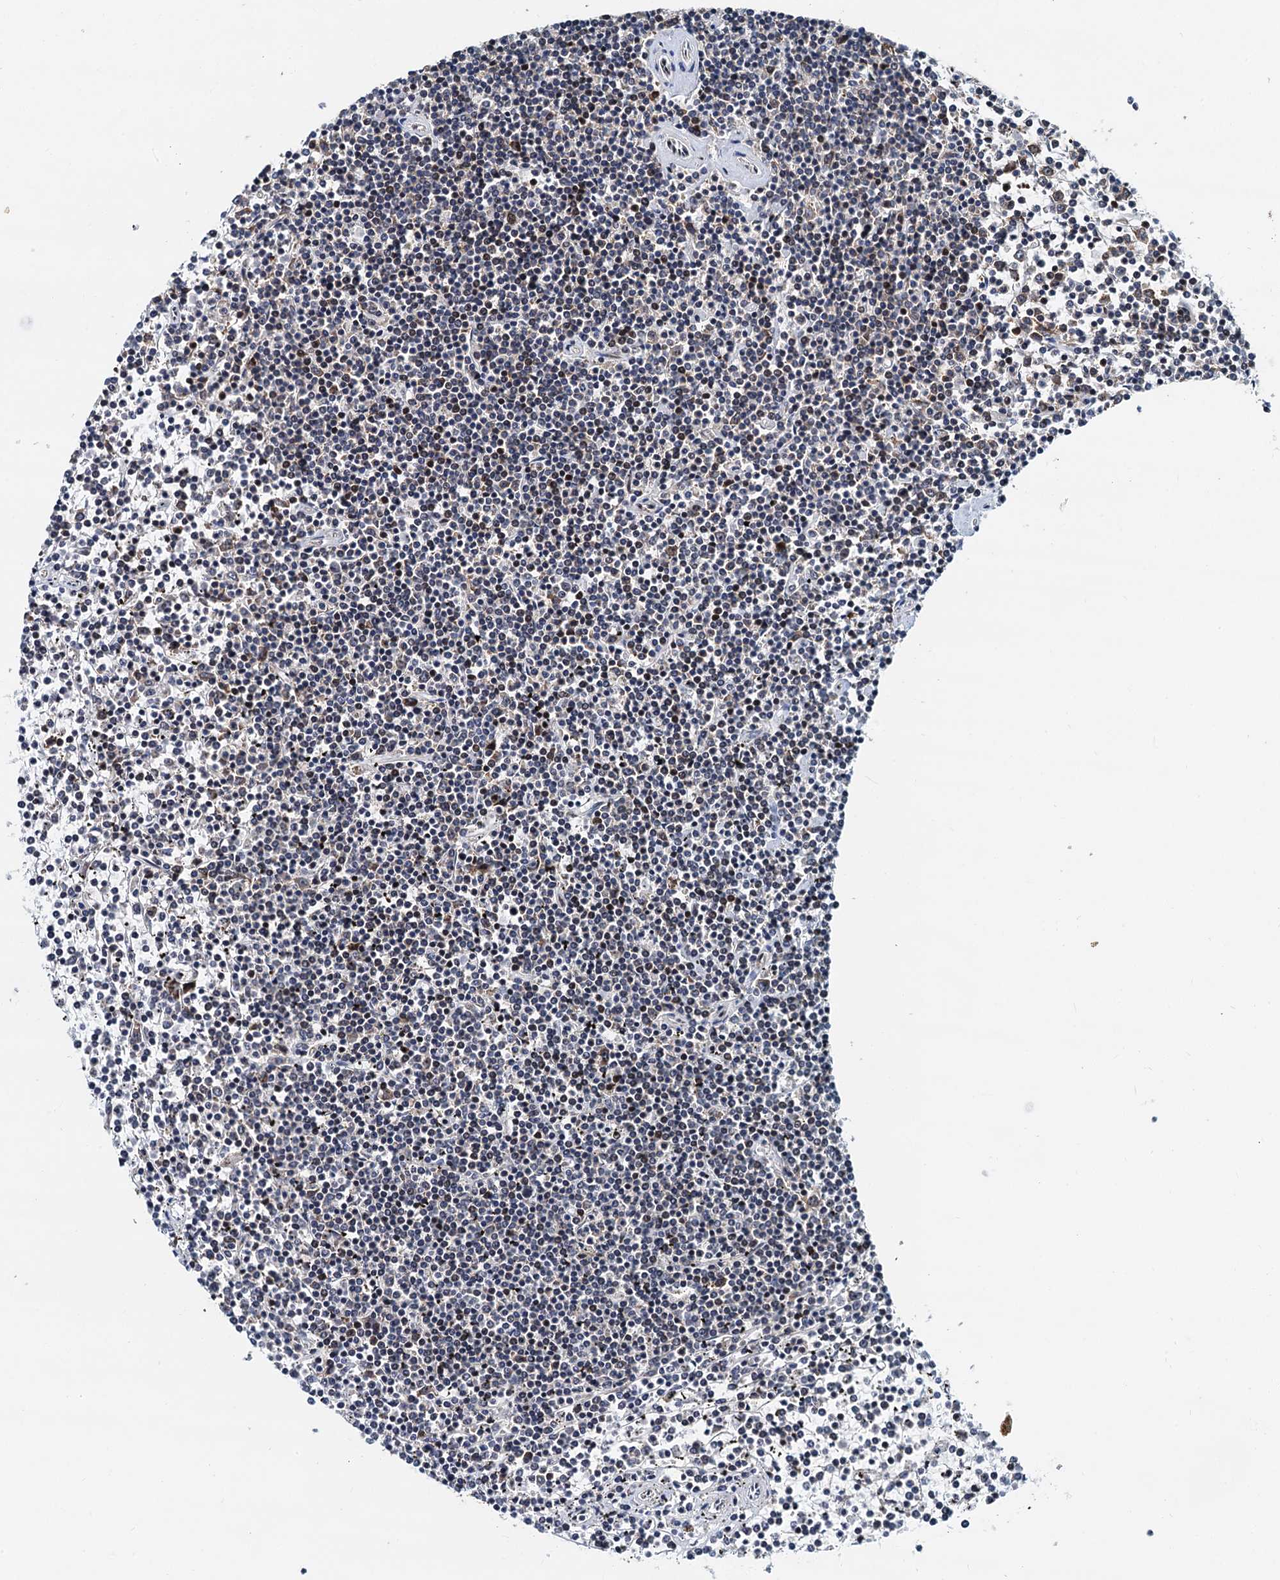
{"staining": {"intensity": "negative", "quantity": "none", "location": "none"}, "tissue": "lymphoma", "cell_type": "Tumor cells", "image_type": "cancer", "snomed": [{"axis": "morphology", "description": "Malignant lymphoma, non-Hodgkin's type, Low grade"}, {"axis": "topography", "description": "Spleen"}], "caption": "A photomicrograph of human lymphoma is negative for staining in tumor cells.", "gene": "DNAJC21", "patient": {"sex": "female", "age": 19}}